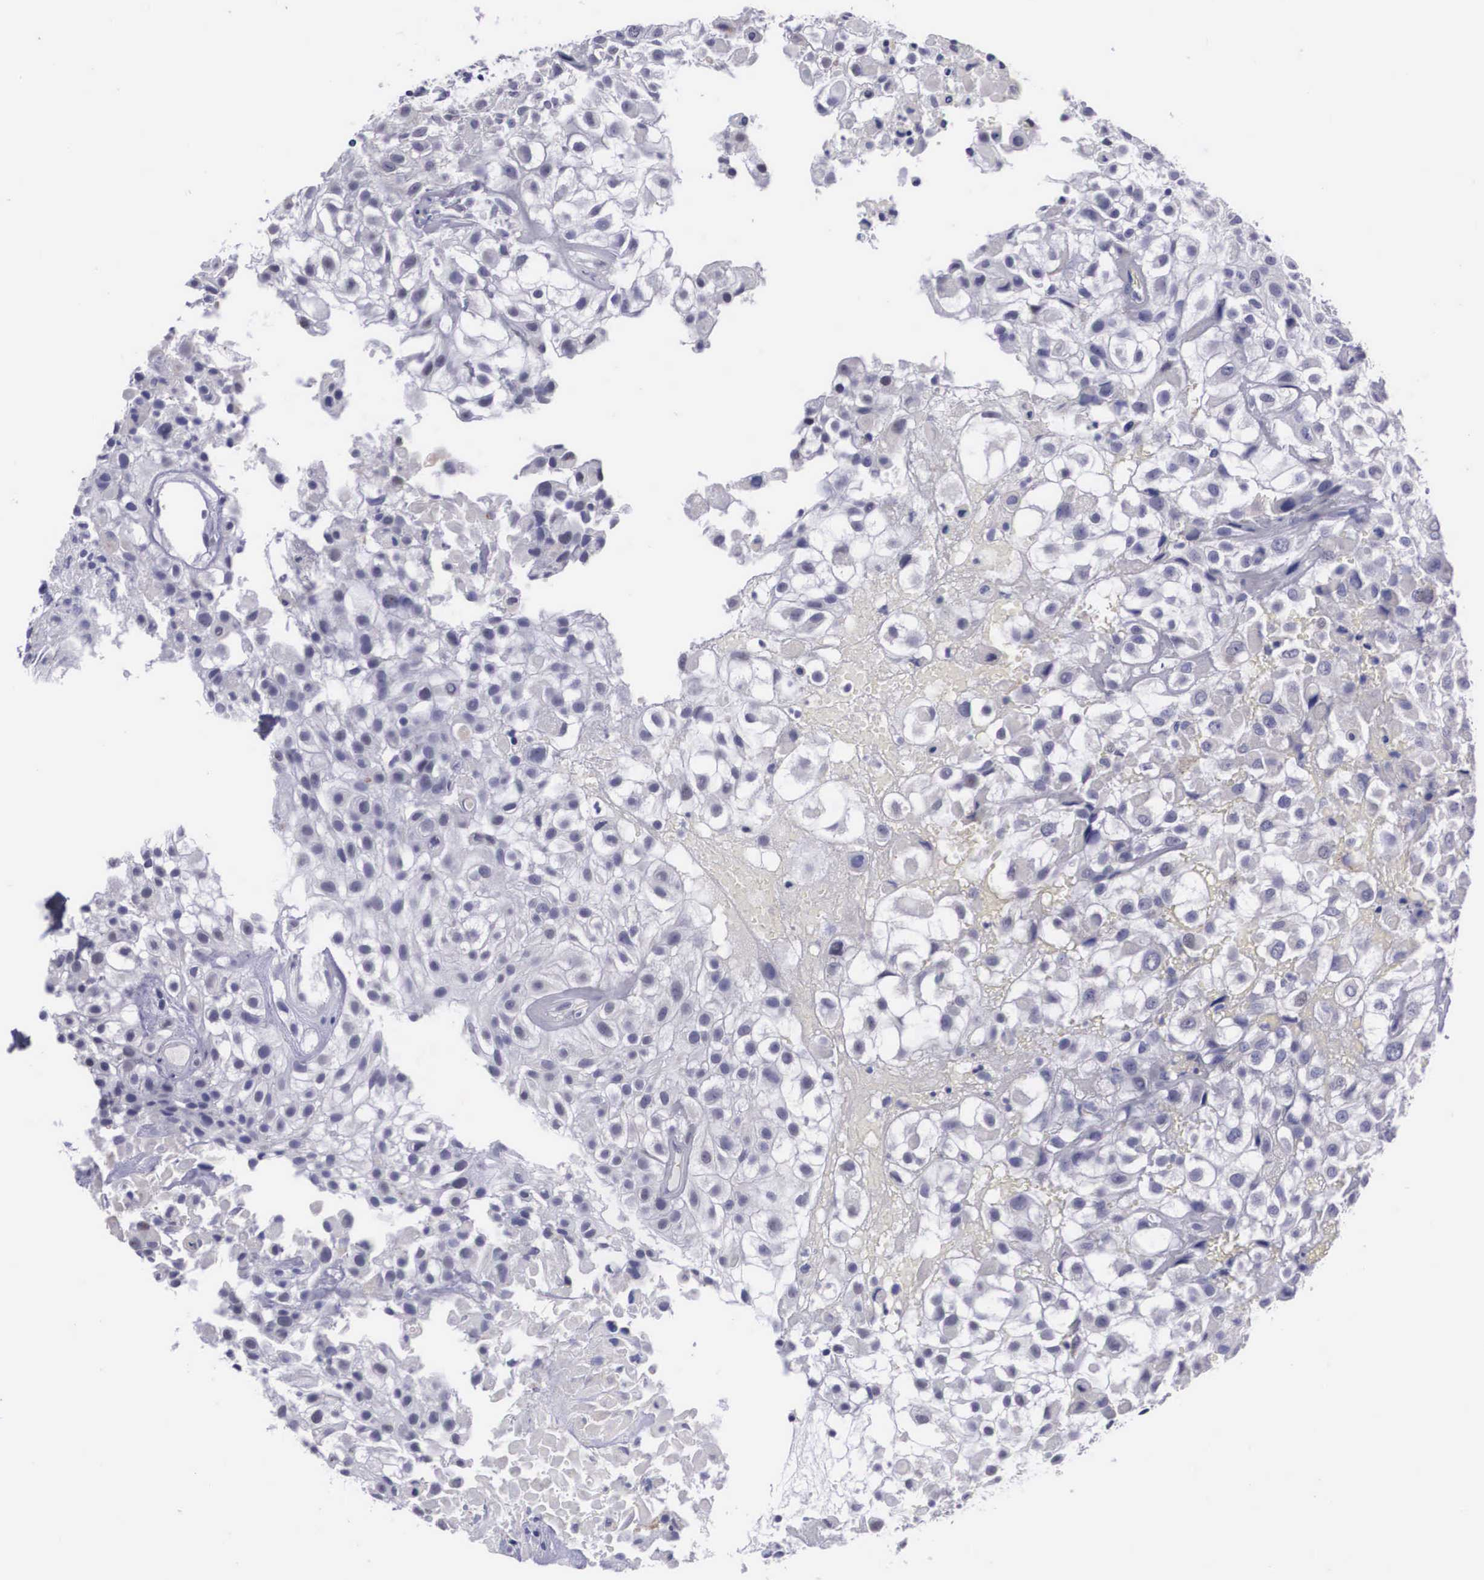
{"staining": {"intensity": "negative", "quantity": "none", "location": "none"}, "tissue": "urothelial cancer", "cell_type": "Tumor cells", "image_type": "cancer", "snomed": [{"axis": "morphology", "description": "Urothelial carcinoma, High grade"}, {"axis": "topography", "description": "Urinary bladder"}], "caption": "Immunohistochemistry (IHC) photomicrograph of neoplastic tissue: urothelial cancer stained with DAB (3,3'-diaminobenzidine) exhibits no significant protein staining in tumor cells.", "gene": "CRELD2", "patient": {"sex": "male", "age": 56}}